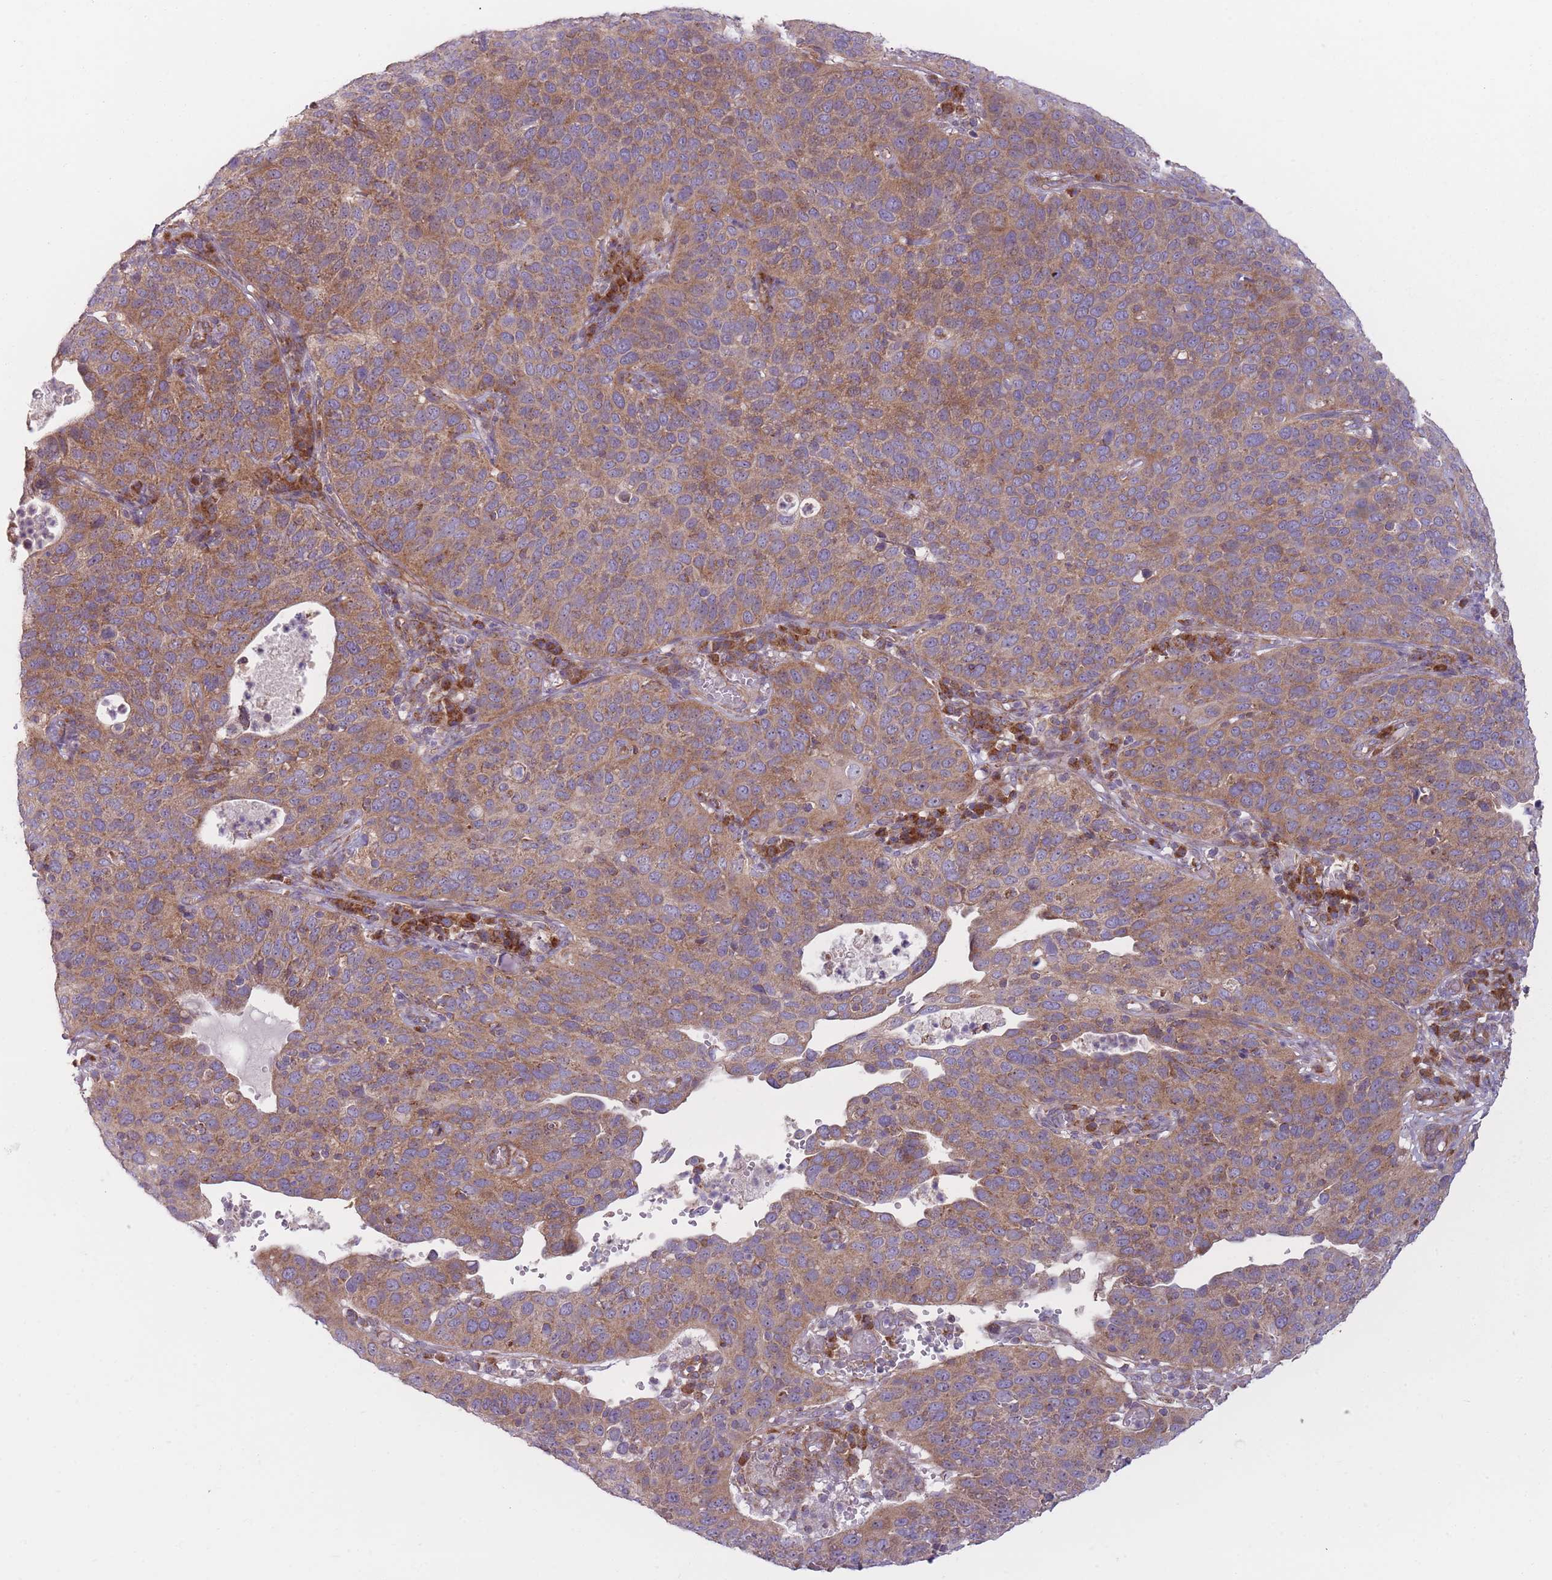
{"staining": {"intensity": "moderate", "quantity": ">75%", "location": "cytoplasmic/membranous"}, "tissue": "cervical cancer", "cell_type": "Tumor cells", "image_type": "cancer", "snomed": [{"axis": "morphology", "description": "Squamous cell carcinoma, NOS"}, {"axis": "topography", "description": "Cervix"}], "caption": "Immunohistochemical staining of human squamous cell carcinoma (cervical) shows medium levels of moderate cytoplasmic/membranous protein expression in about >75% of tumor cells.", "gene": "NDUFA9", "patient": {"sex": "female", "age": 36}}